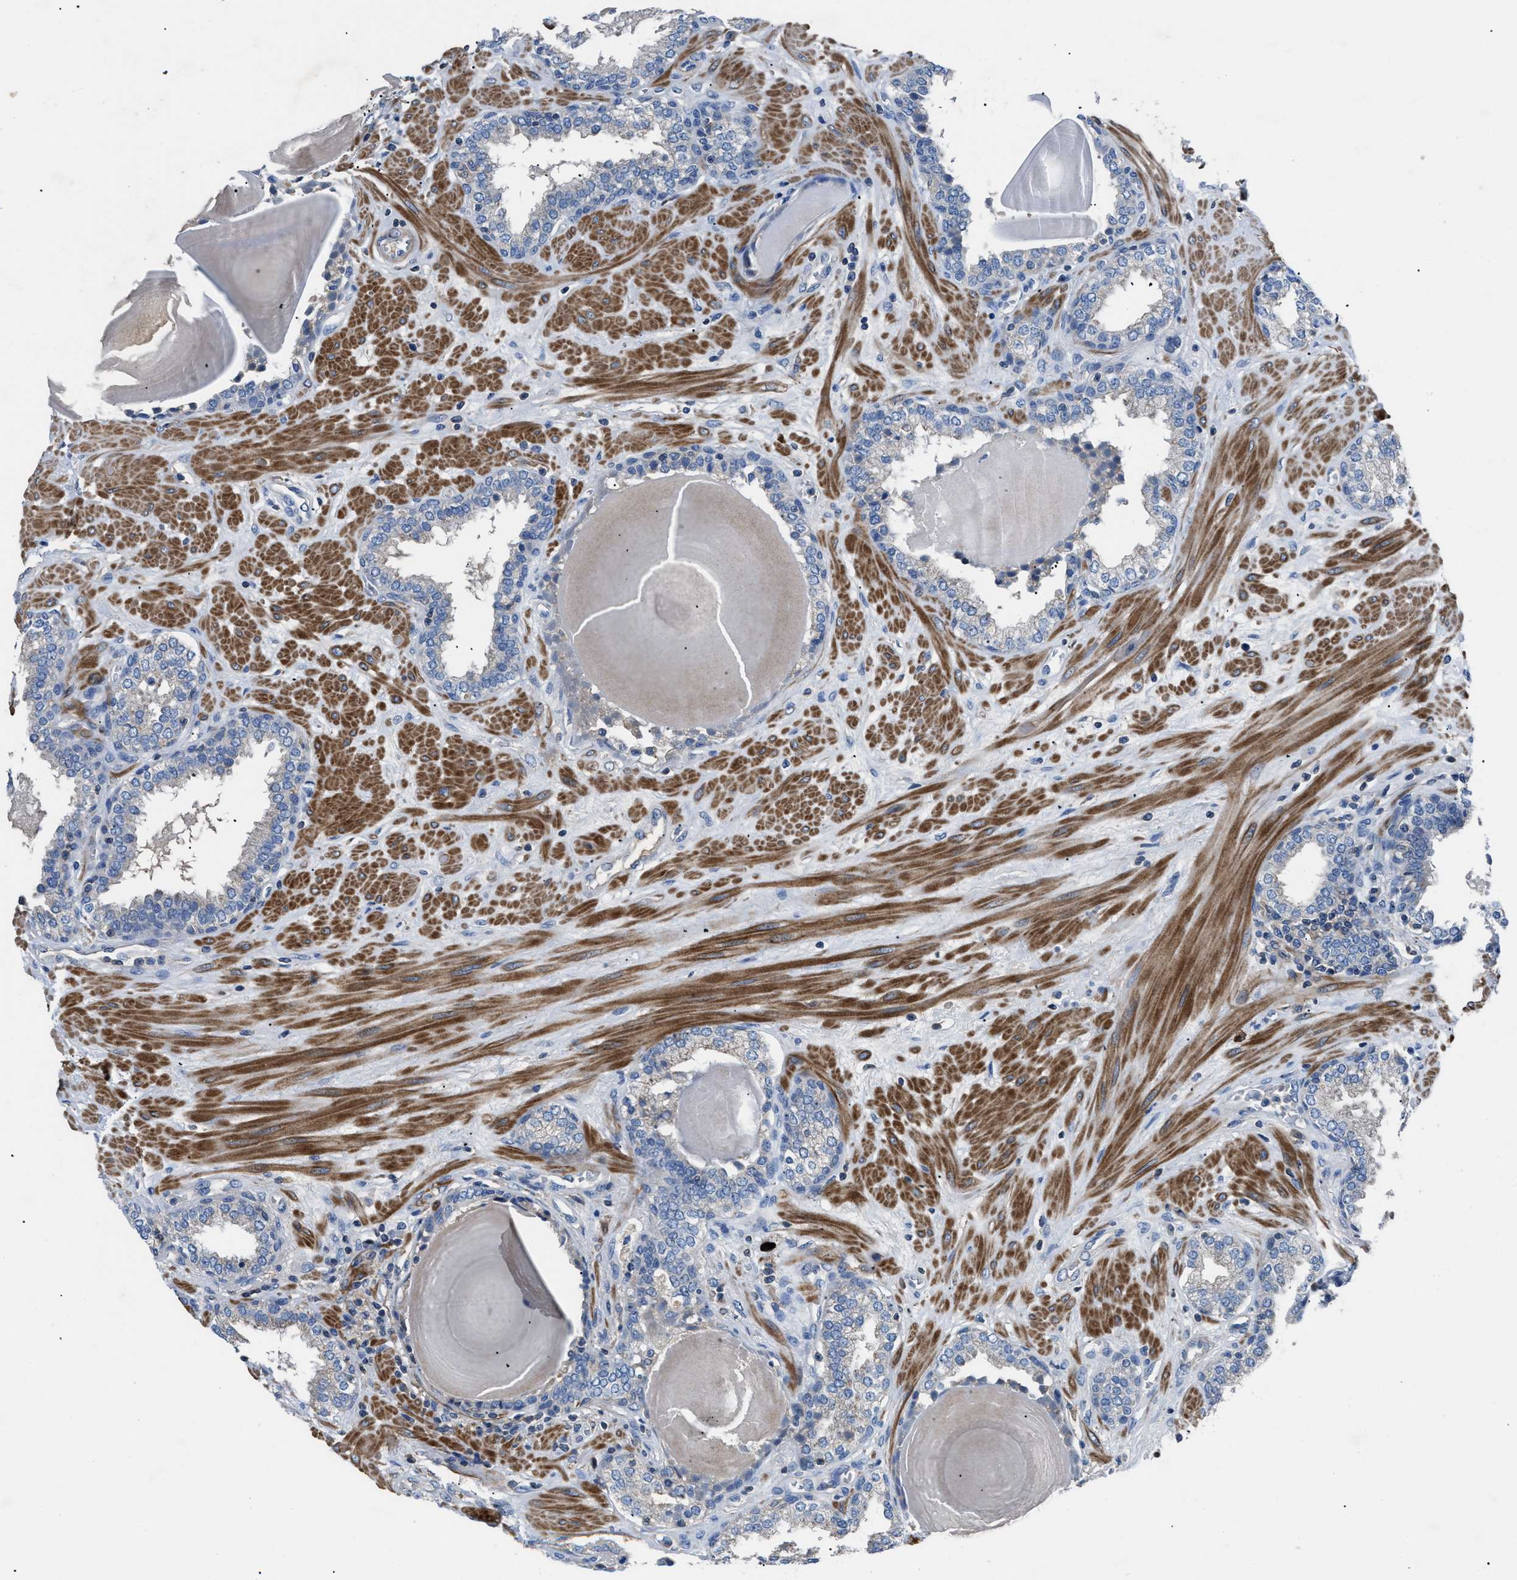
{"staining": {"intensity": "negative", "quantity": "none", "location": "none"}, "tissue": "prostate", "cell_type": "Glandular cells", "image_type": "normal", "snomed": [{"axis": "morphology", "description": "Normal tissue, NOS"}, {"axis": "topography", "description": "Prostate"}], "caption": "IHC histopathology image of unremarkable prostate: human prostate stained with DAB exhibits no significant protein expression in glandular cells. The staining was performed using DAB to visualize the protein expression in brown, while the nuclei were stained in blue with hematoxylin (Magnification: 20x).", "gene": "SGCZ", "patient": {"sex": "male", "age": 51}}